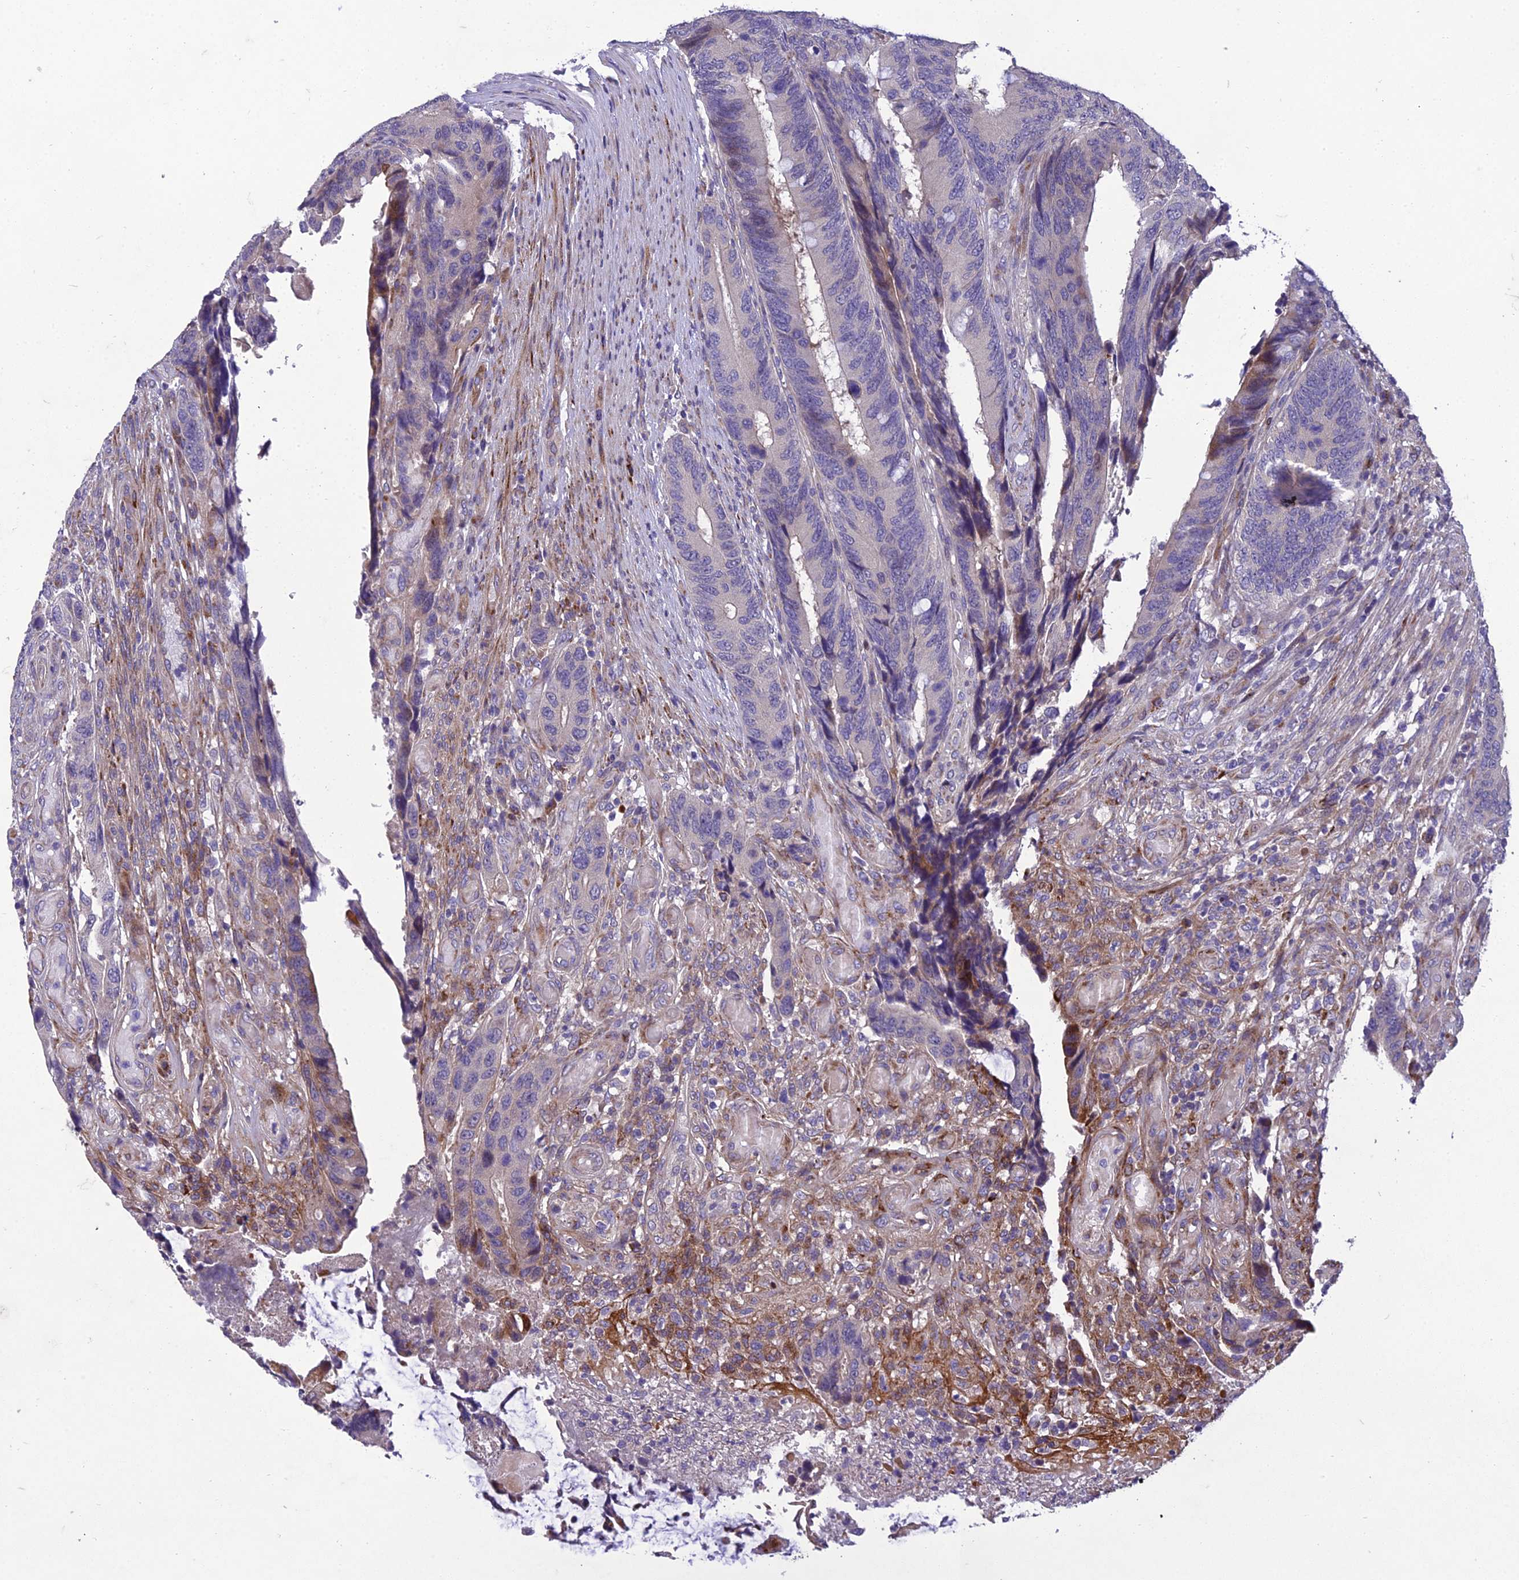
{"staining": {"intensity": "negative", "quantity": "none", "location": "none"}, "tissue": "colorectal cancer", "cell_type": "Tumor cells", "image_type": "cancer", "snomed": [{"axis": "morphology", "description": "Adenocarcinoma, NOS"}, {"axis": "topography", "description": "Colon"}], "caption": "Tumor cells are negative for brown protein staining in colorectal cancer (adenocarcinoma).", "gene": "ADIPOR2", "patient": {"sex": "male", "age": 87}}